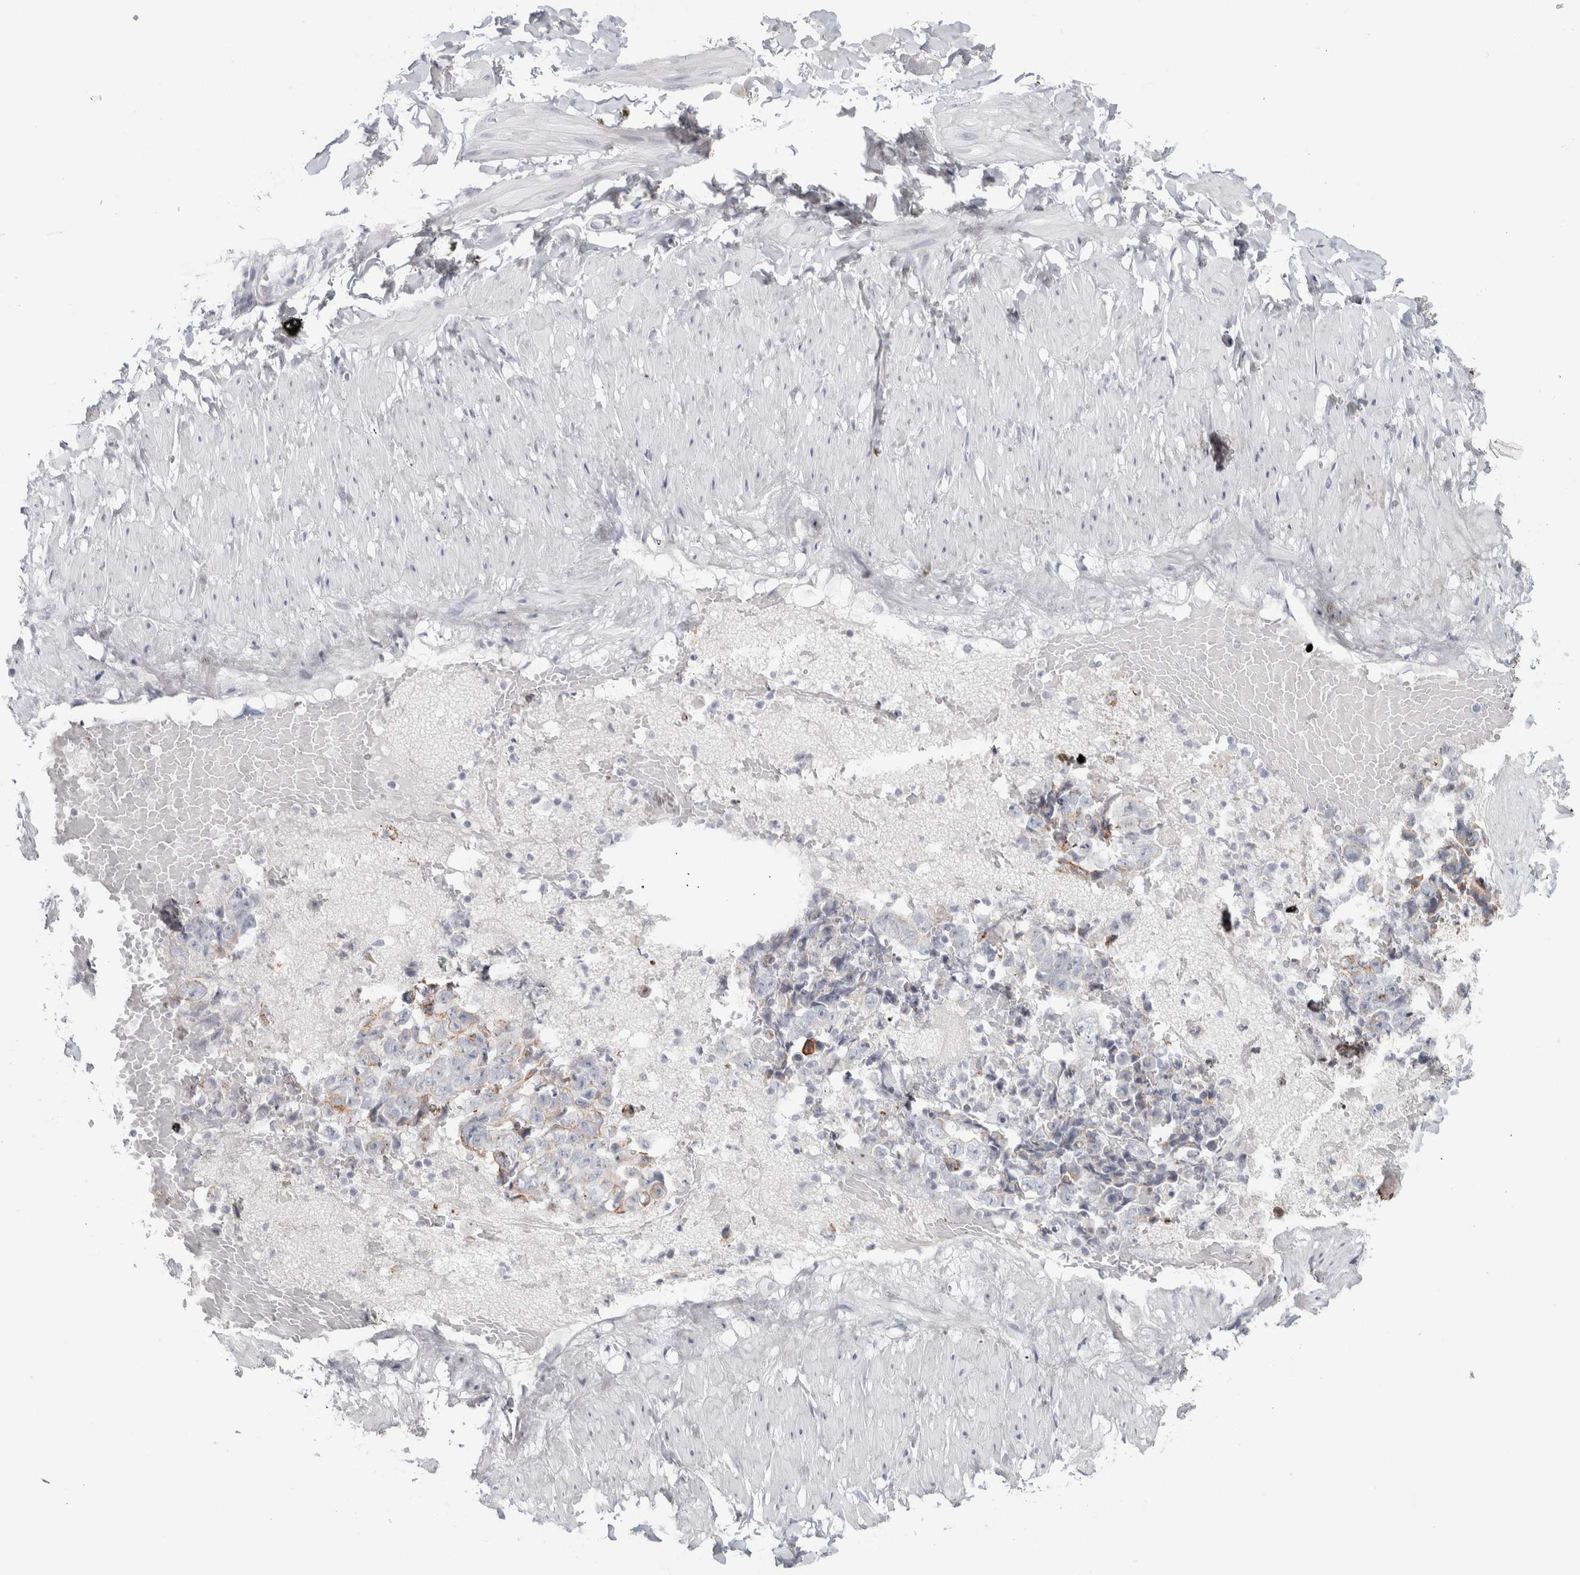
{"staining": {"intensity": "negative", "quantity": "none", "location": "none"}, "tissue": "adipose tissue", "cell_type": "Adipocytes", "image_type": "normal", "snomed": [{"axis": "morphology", "description": "Normal tissue, NOS"}, {"axis": "topography", "description": "Adipose tissue"}, {"axis": "topography", "description": "Vascular tissue"}, {"axis": "topography", "description": "Peripheral nerve tissue"}], "caption": "High magnification brightfield microscopy of normal adipose tissue stained with DAB (brown) and counterstained with hematoxylin (blue): adipocytes show no significant staining.", "gene": "RPH3AL", "patient": {"sex": "male", "age": 25}}